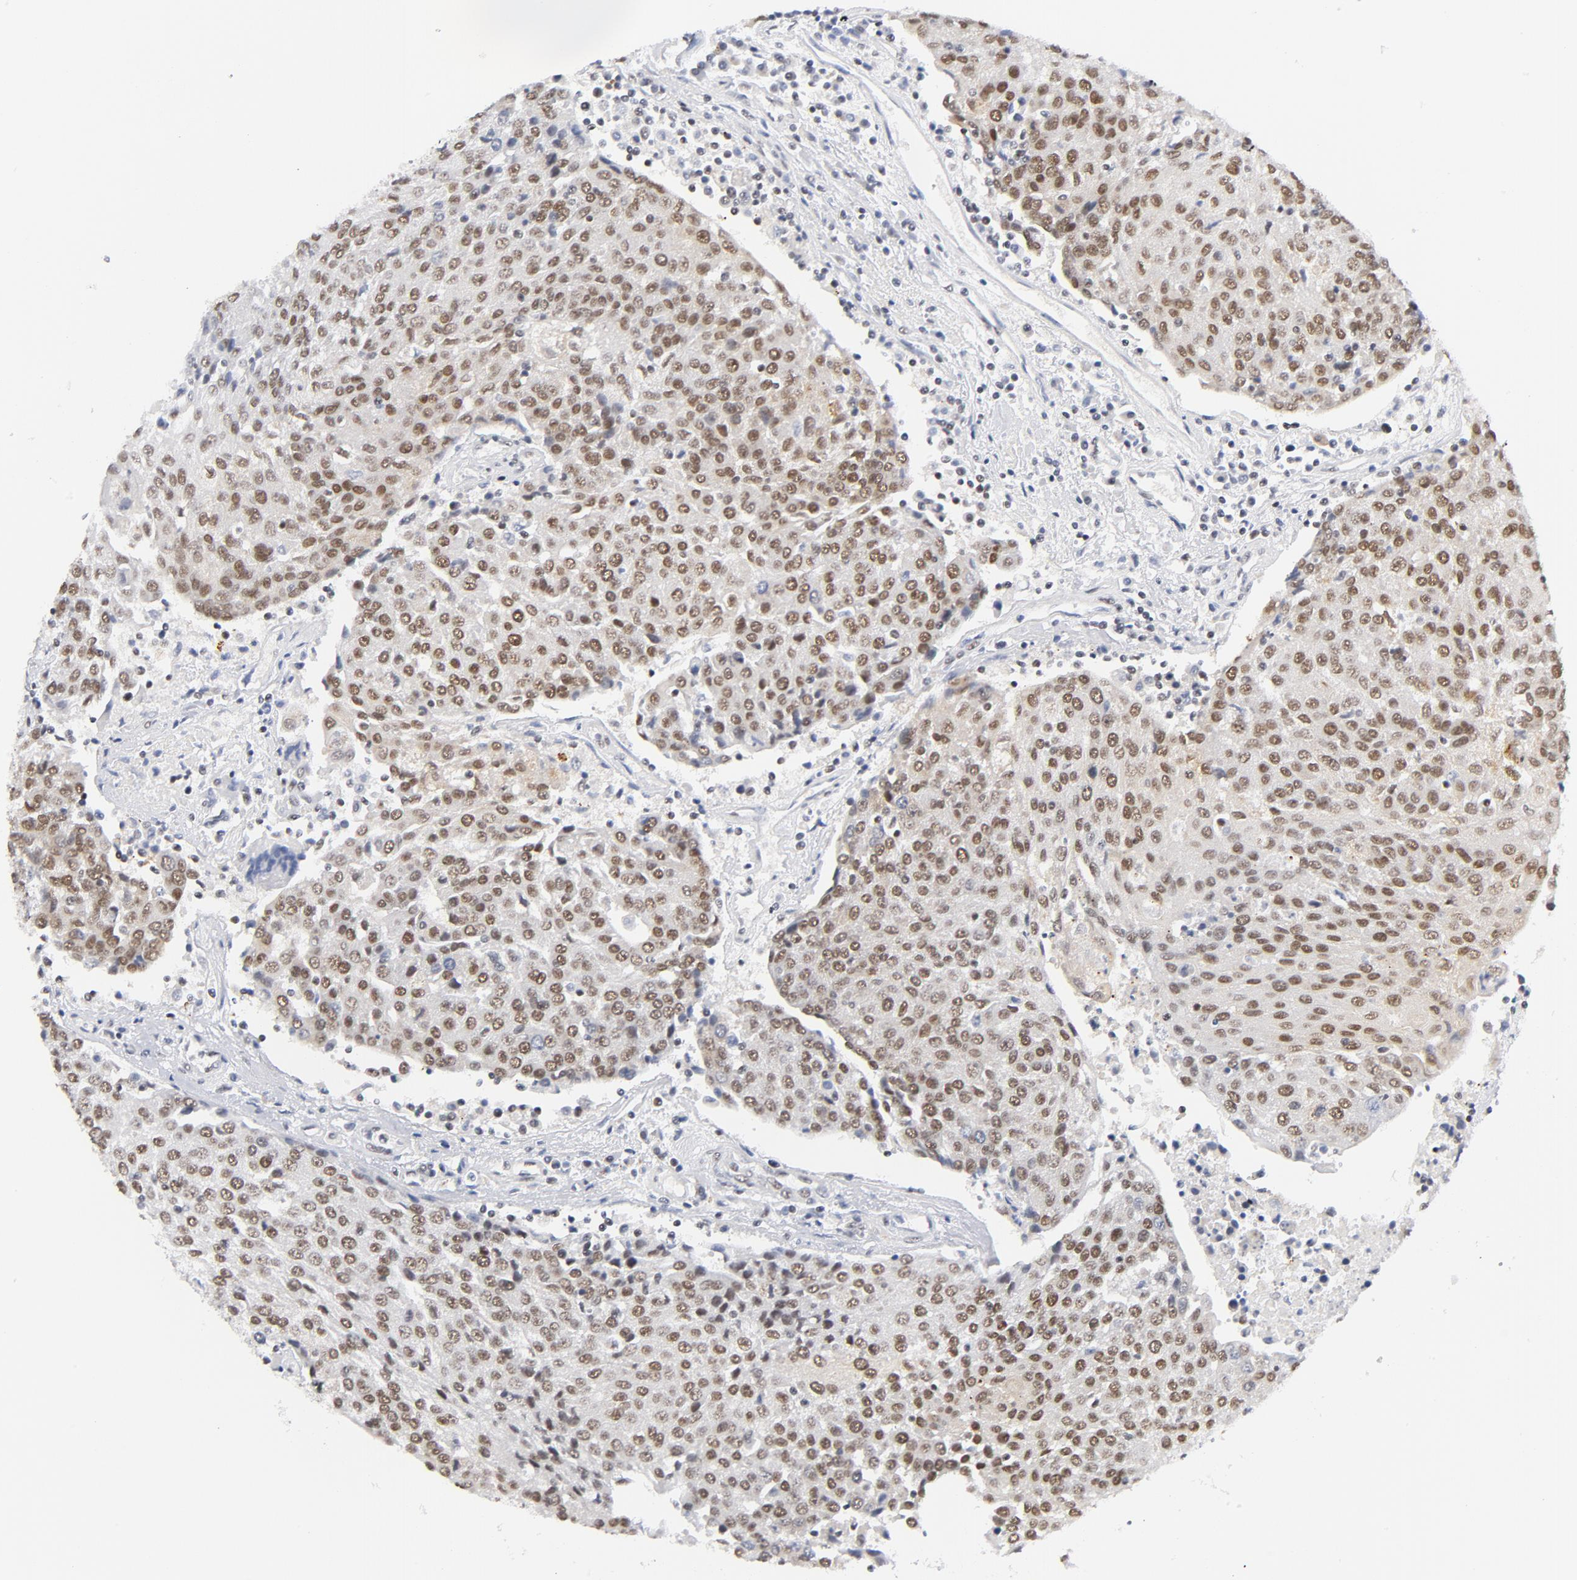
{"staining": {"intensity": "strong", "quantity": ">75%", "location": "nuclear"}, "tissue": "urothelial cancer", "cell_type": "Tumor cells", "image_type": "cancer", "snomed": [{"axis": "morphology", "description": "Urothelial carcinoma, High grade"}, {"axis": "topography", "description": "Urinary bladder"}], "caption": "This is an image of immunohistochemistry staining of urothelial carcinoma (high-grade), which shows strong positivity in the nuclear of tumor cells.", "gene": "BAP1", "patient": {"sex": "female", "age": 85}}